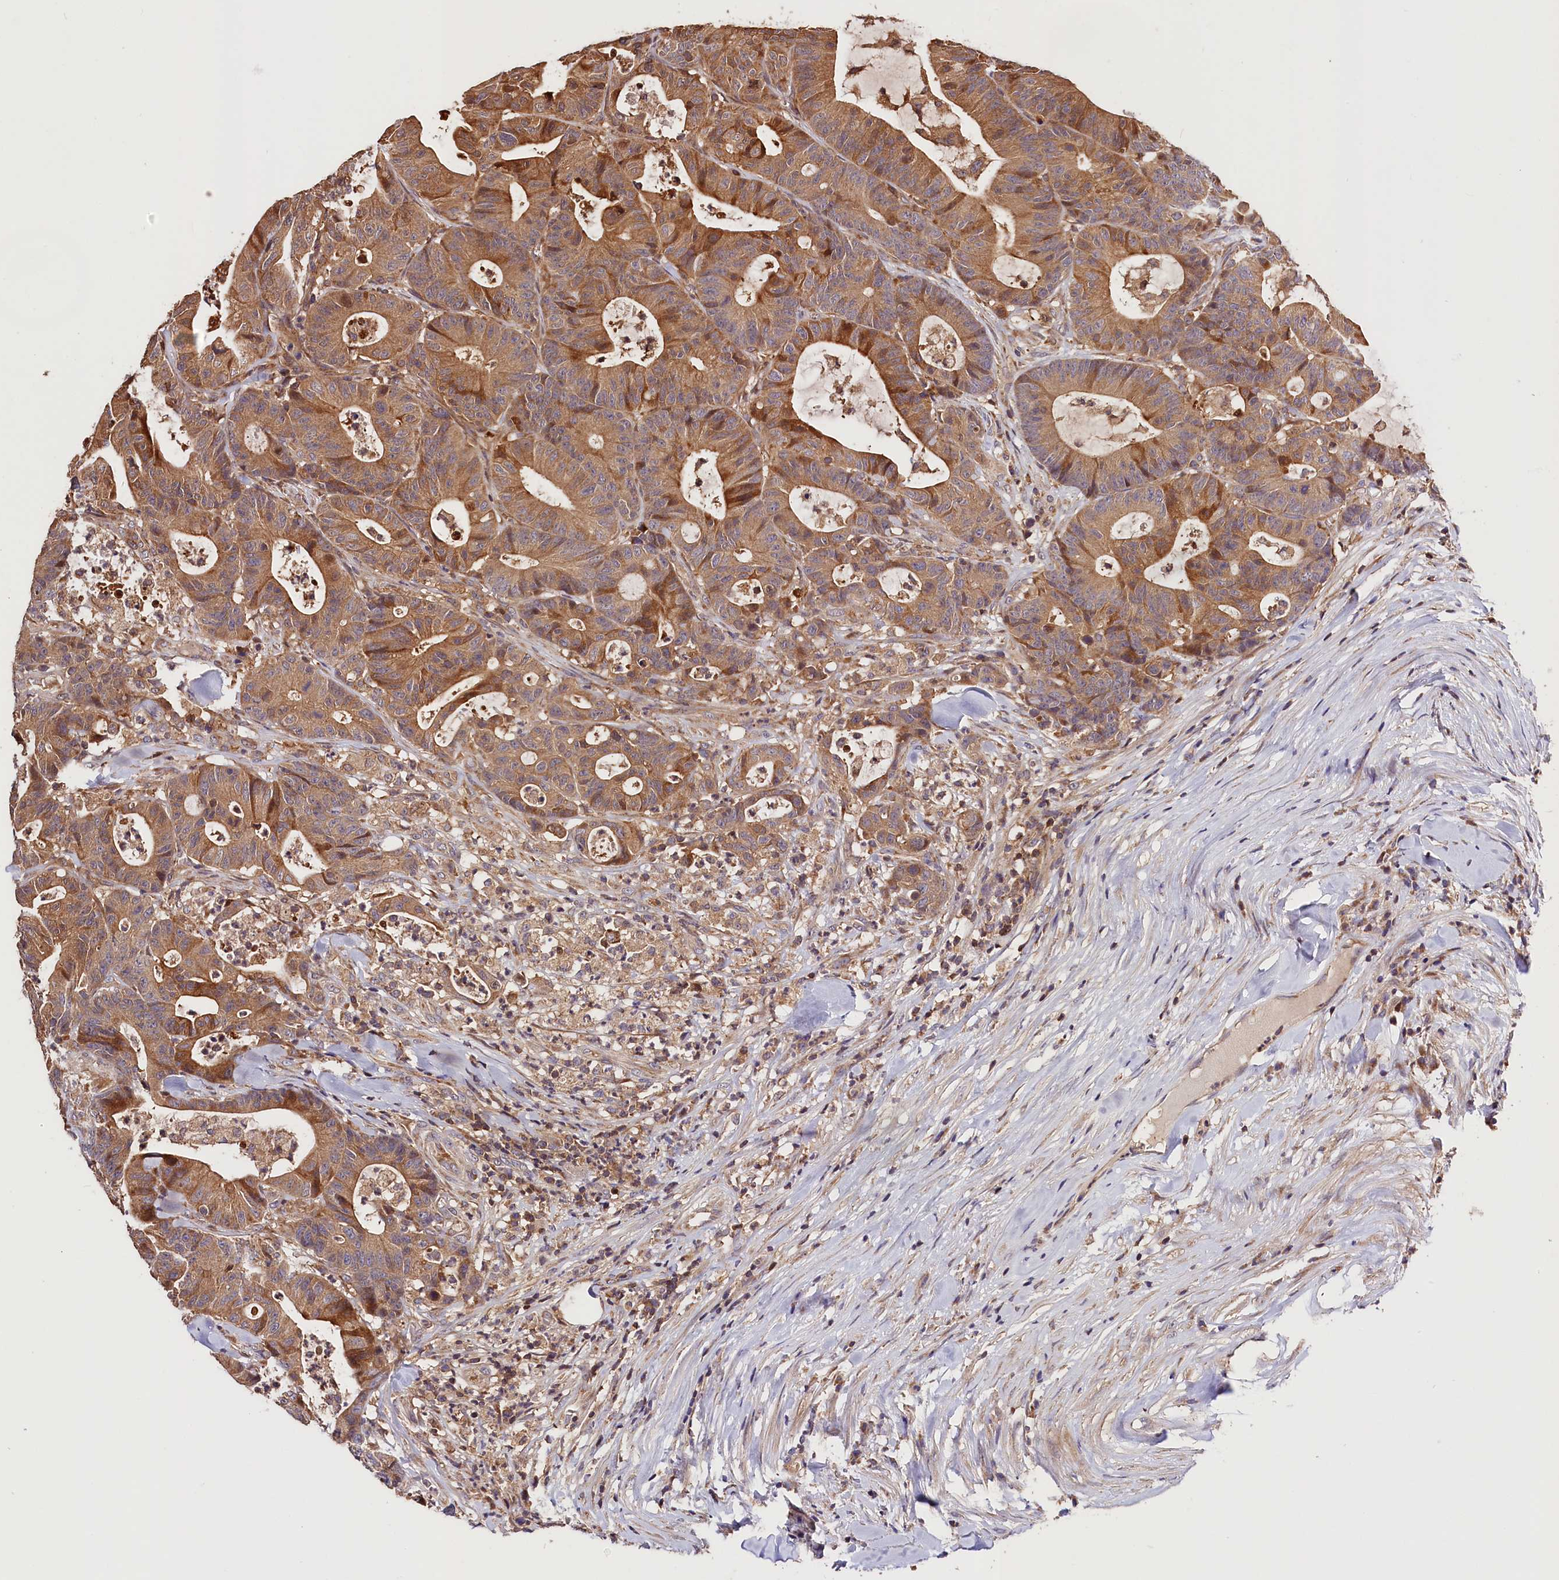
{"staining": {"intensity": "moderate", "quantity": ">75%", "location": "cytoplasmic/membranous"}, "tissue": "colorectal cancer", "cell_type": "Tumor cells", "image_type": "cancer", "snomed": [{"axis": "morphology", "description": "Adenocarcinoma, NOS"}, {"axis": "topography", "description": "Colon"}], "caption": "Colorectal cancer stained with immunohistochemistry (IHC) displays moderate cytoplasmic/membranous positivity in about >75% of tumor cells.", "gene": "KPTN", "patient": {"sex": "female", "age": 84}}